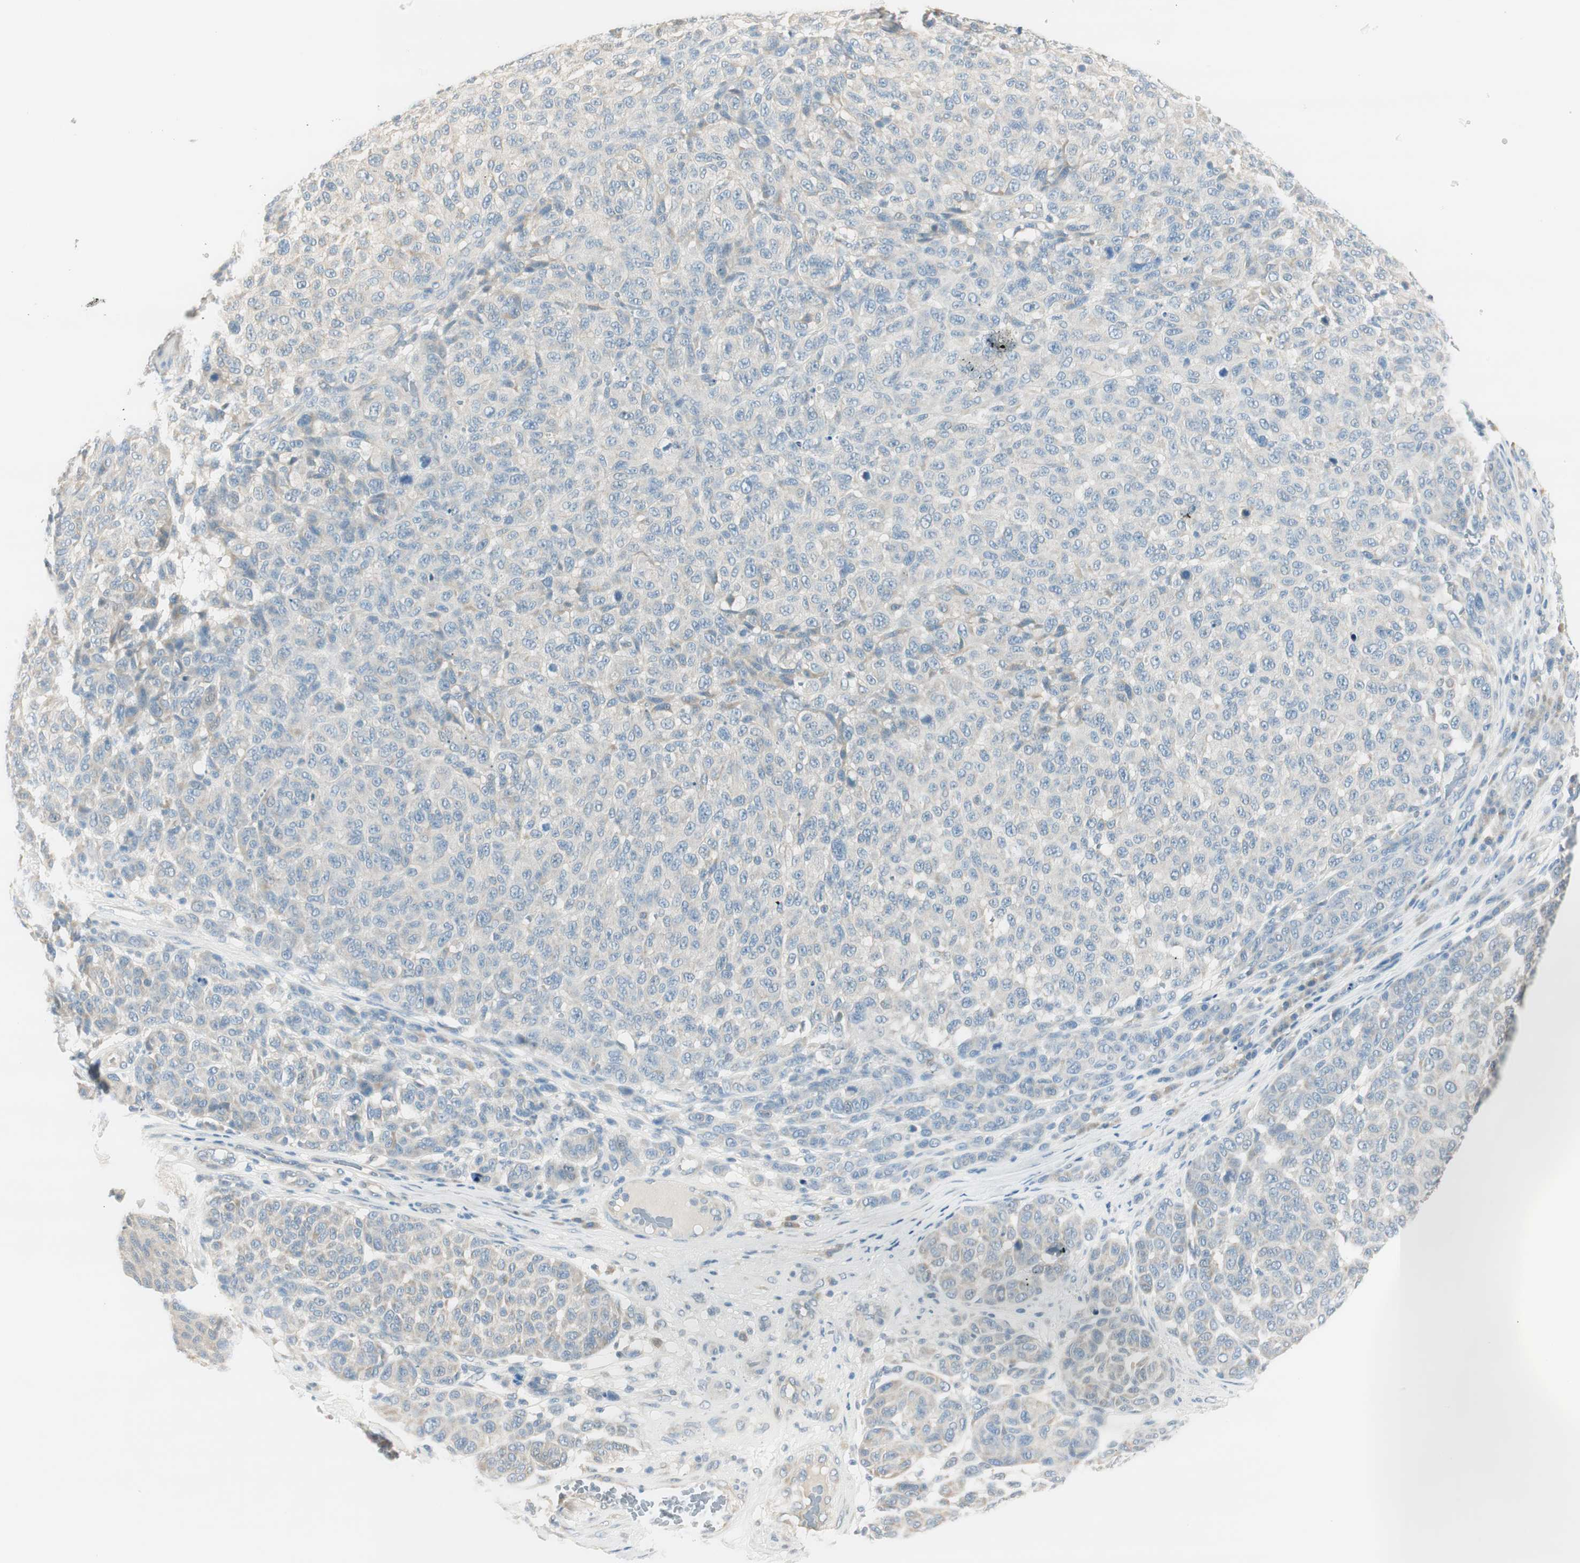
{"staining": {"intensity": "negative", "quantity": "none", "location": "none"}, "tissue": "melanoma", "cell_type": "Tumor cells", "image_type": "cancer", "snomed": [{"axis": "morphology", "description": "Malignant melanoma, NOS"}, {"axis": "topography", "description": "Skin"}], "caption": "An image of human melanoma is negative for staining in tumor cells.", "gene": "TACR3", "patient": {"sex": "male", "age": 59}}